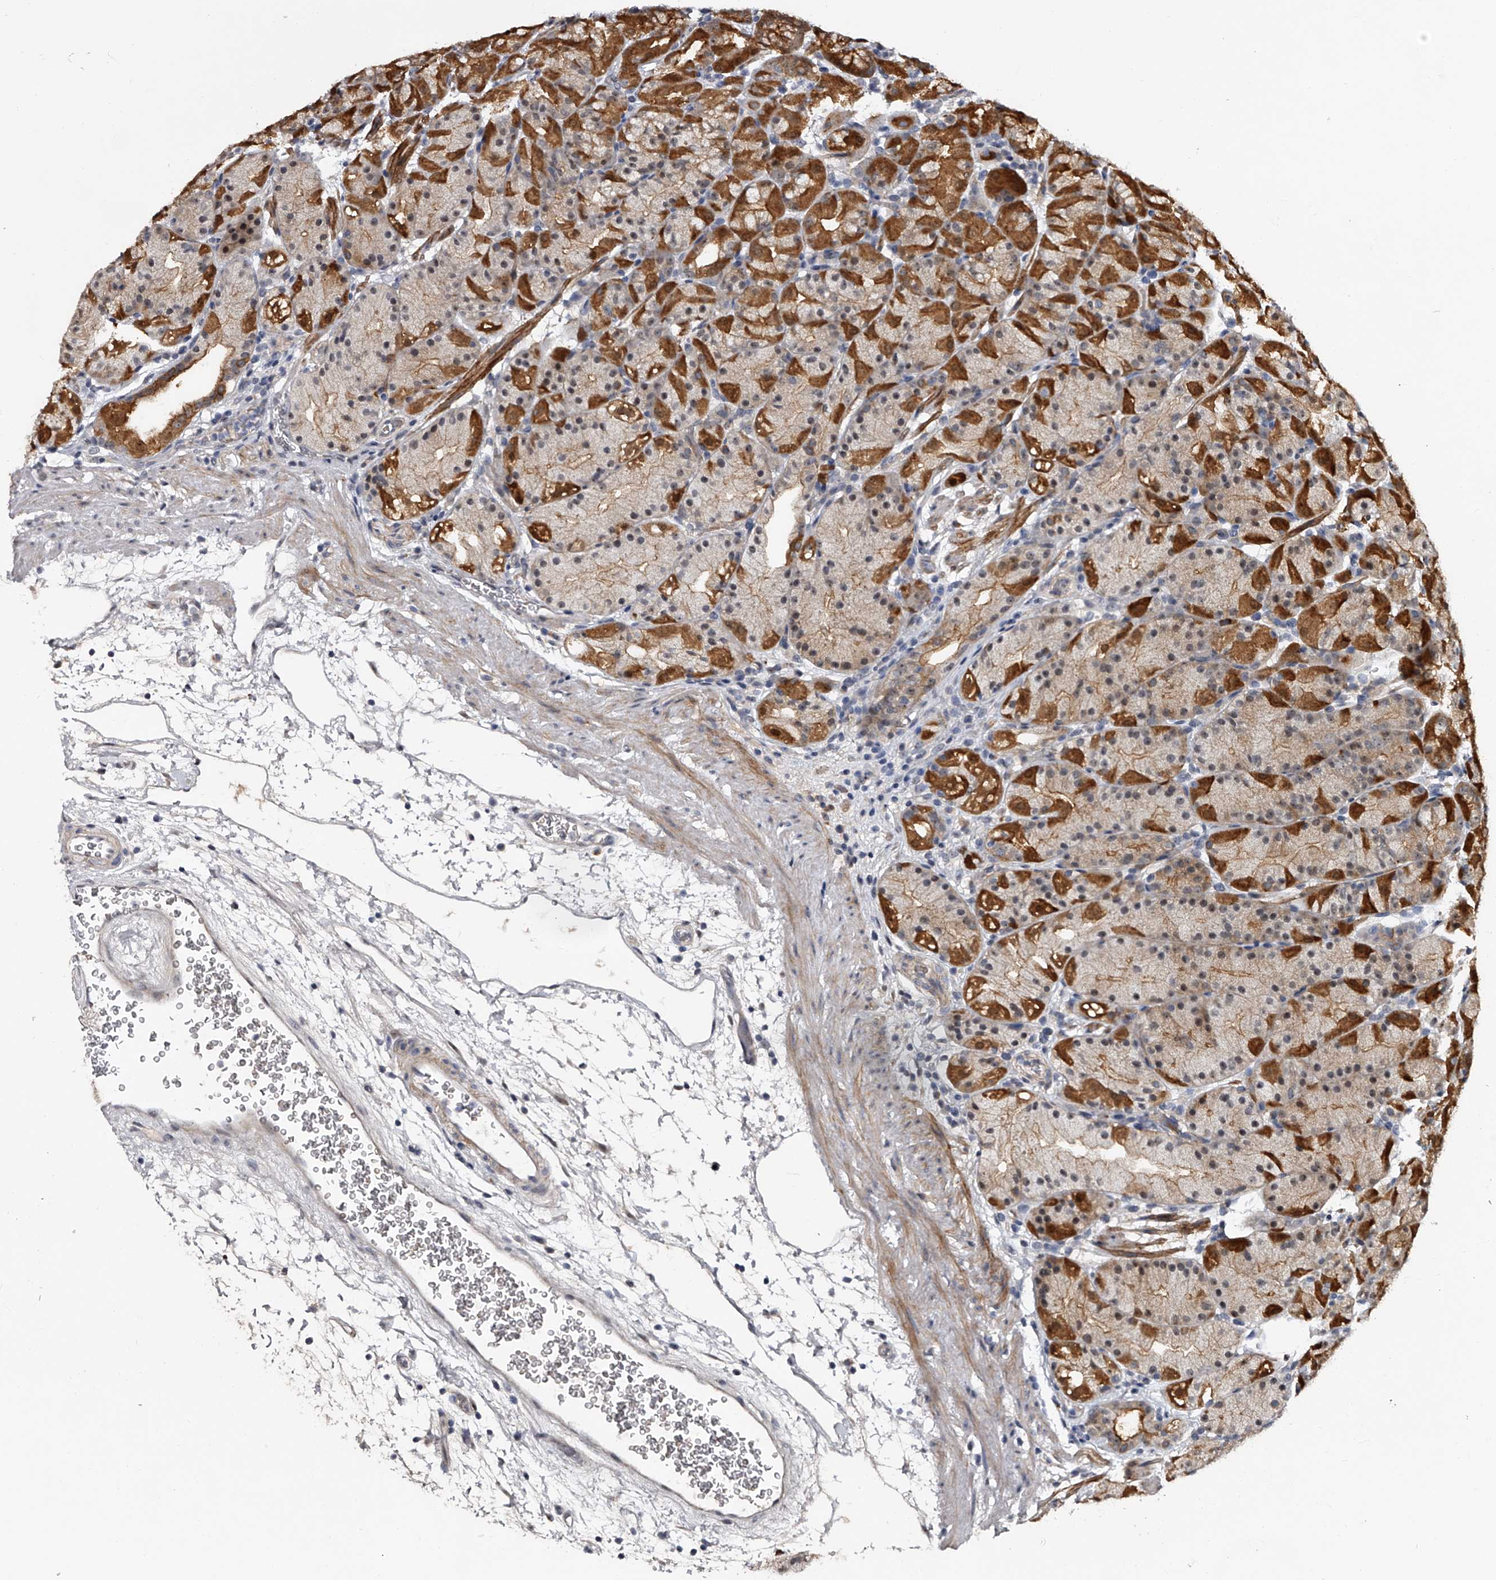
{"staining": {"intensity": "moderate", "quantity": "25%-75%", "location": "cytoplasmic/membranous,nuclear"}, "tissue": "stomach", "cell_type": "Glandular cells", "image_type": "normal", "snomed": [{"axis": "morphology", "description": "Normal tissue, NOS"}, {"axis": "topography", "description": "Stomach, upper"}], "caption": "Human stomach stained with a protein marker shows moderate staining in glandular cells.", "gene": "MDN1", "patient": {"sex": "male", "age": 48}}